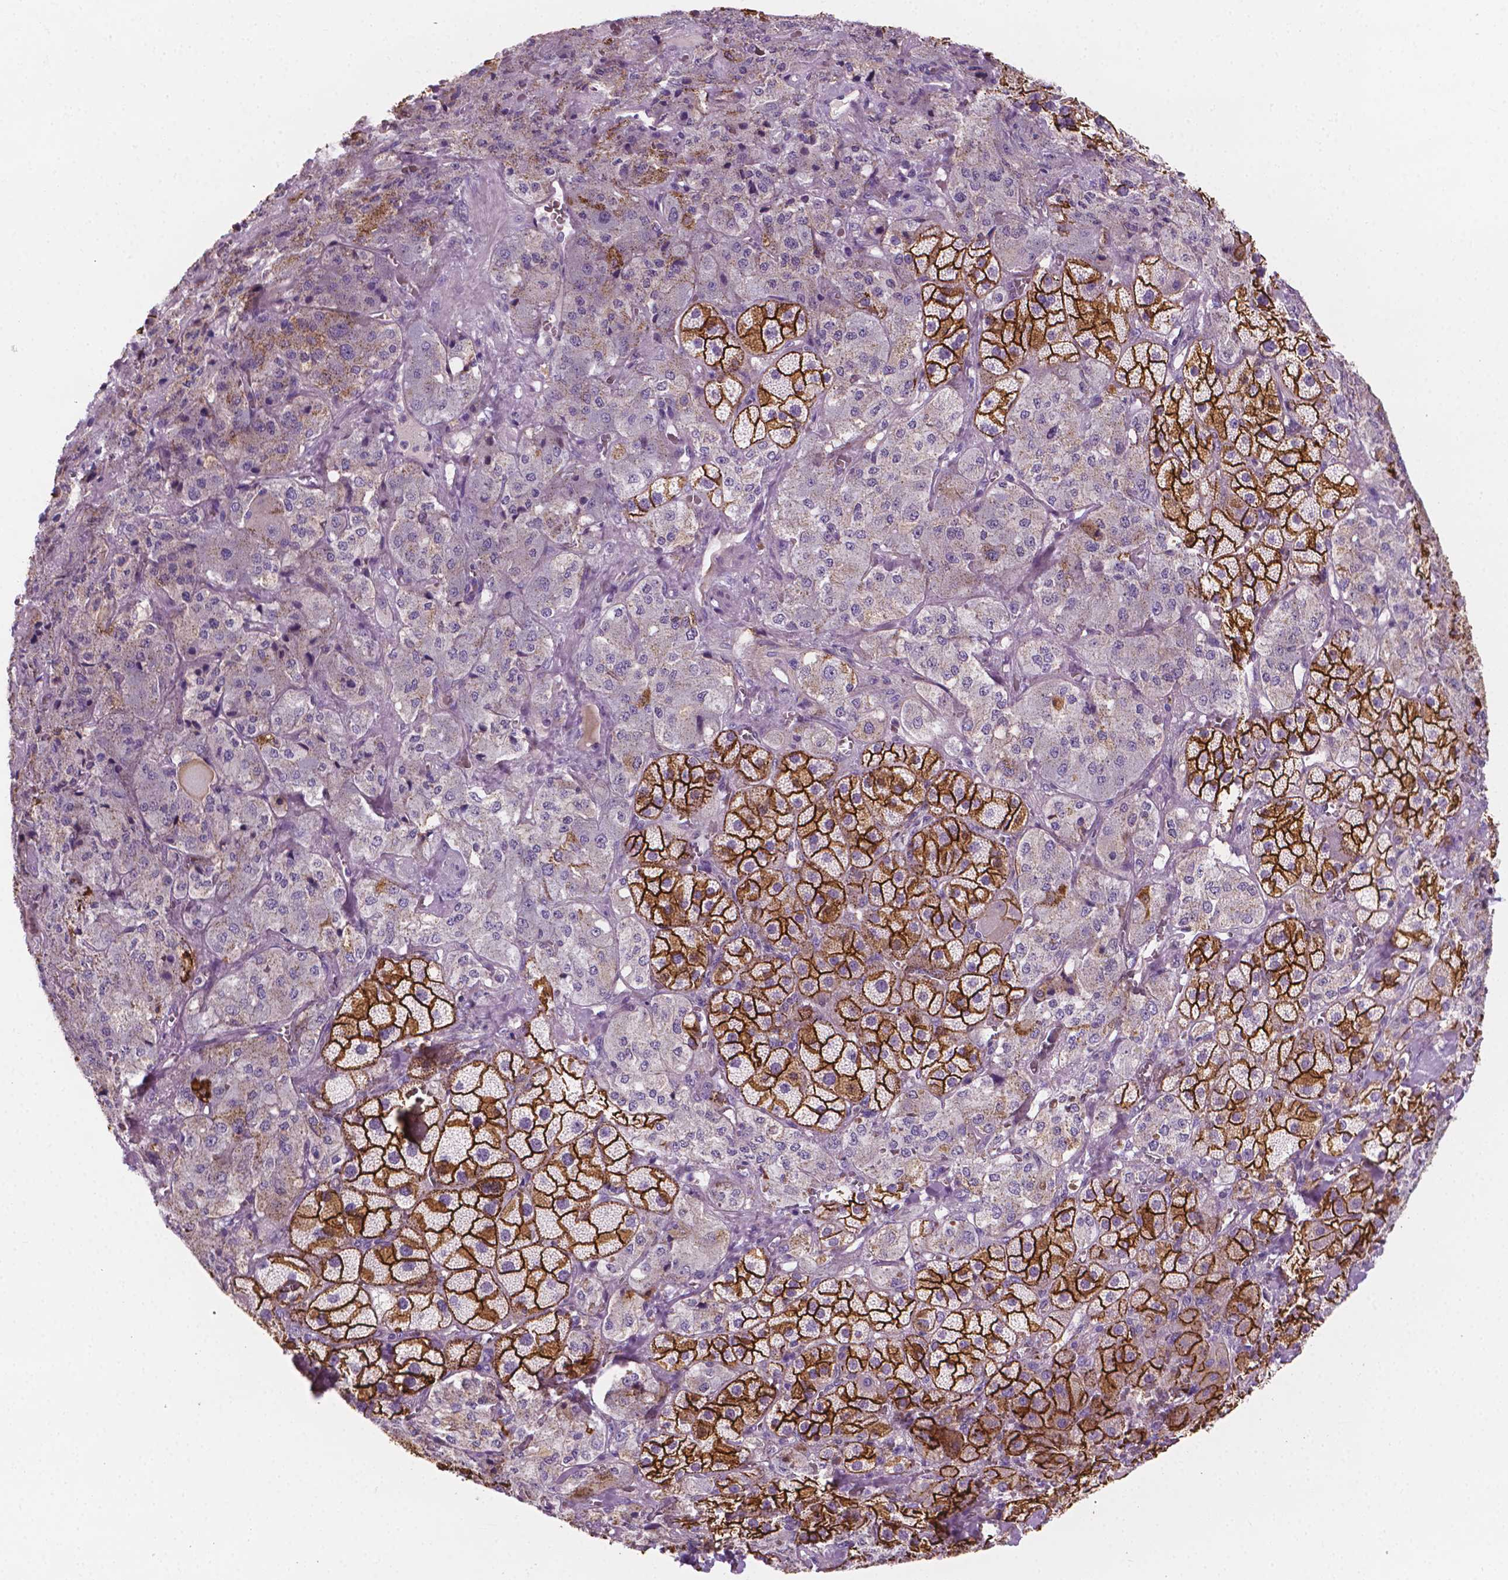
{"staining": {"intensity": "strong", "quantity": "25%-75%", "location": "cytoplasmic/membranous"}, "tissue": "adrenal gland", "cell_type": "Glandular cells", "image_type": "normal", "snomed": [{"axis": "morphology", "description": "Normal tissue, NOS"}, {"axis": "topography", "description": "Adrenal gland"}], "caption": "Protein staining shows strong cytoplasmic/membranous expression in approximately 25%-75% of glandular cells in normal adrenal gland.", "gene": "EPPK1", "patient": {"sex": "male", "age": 57}}